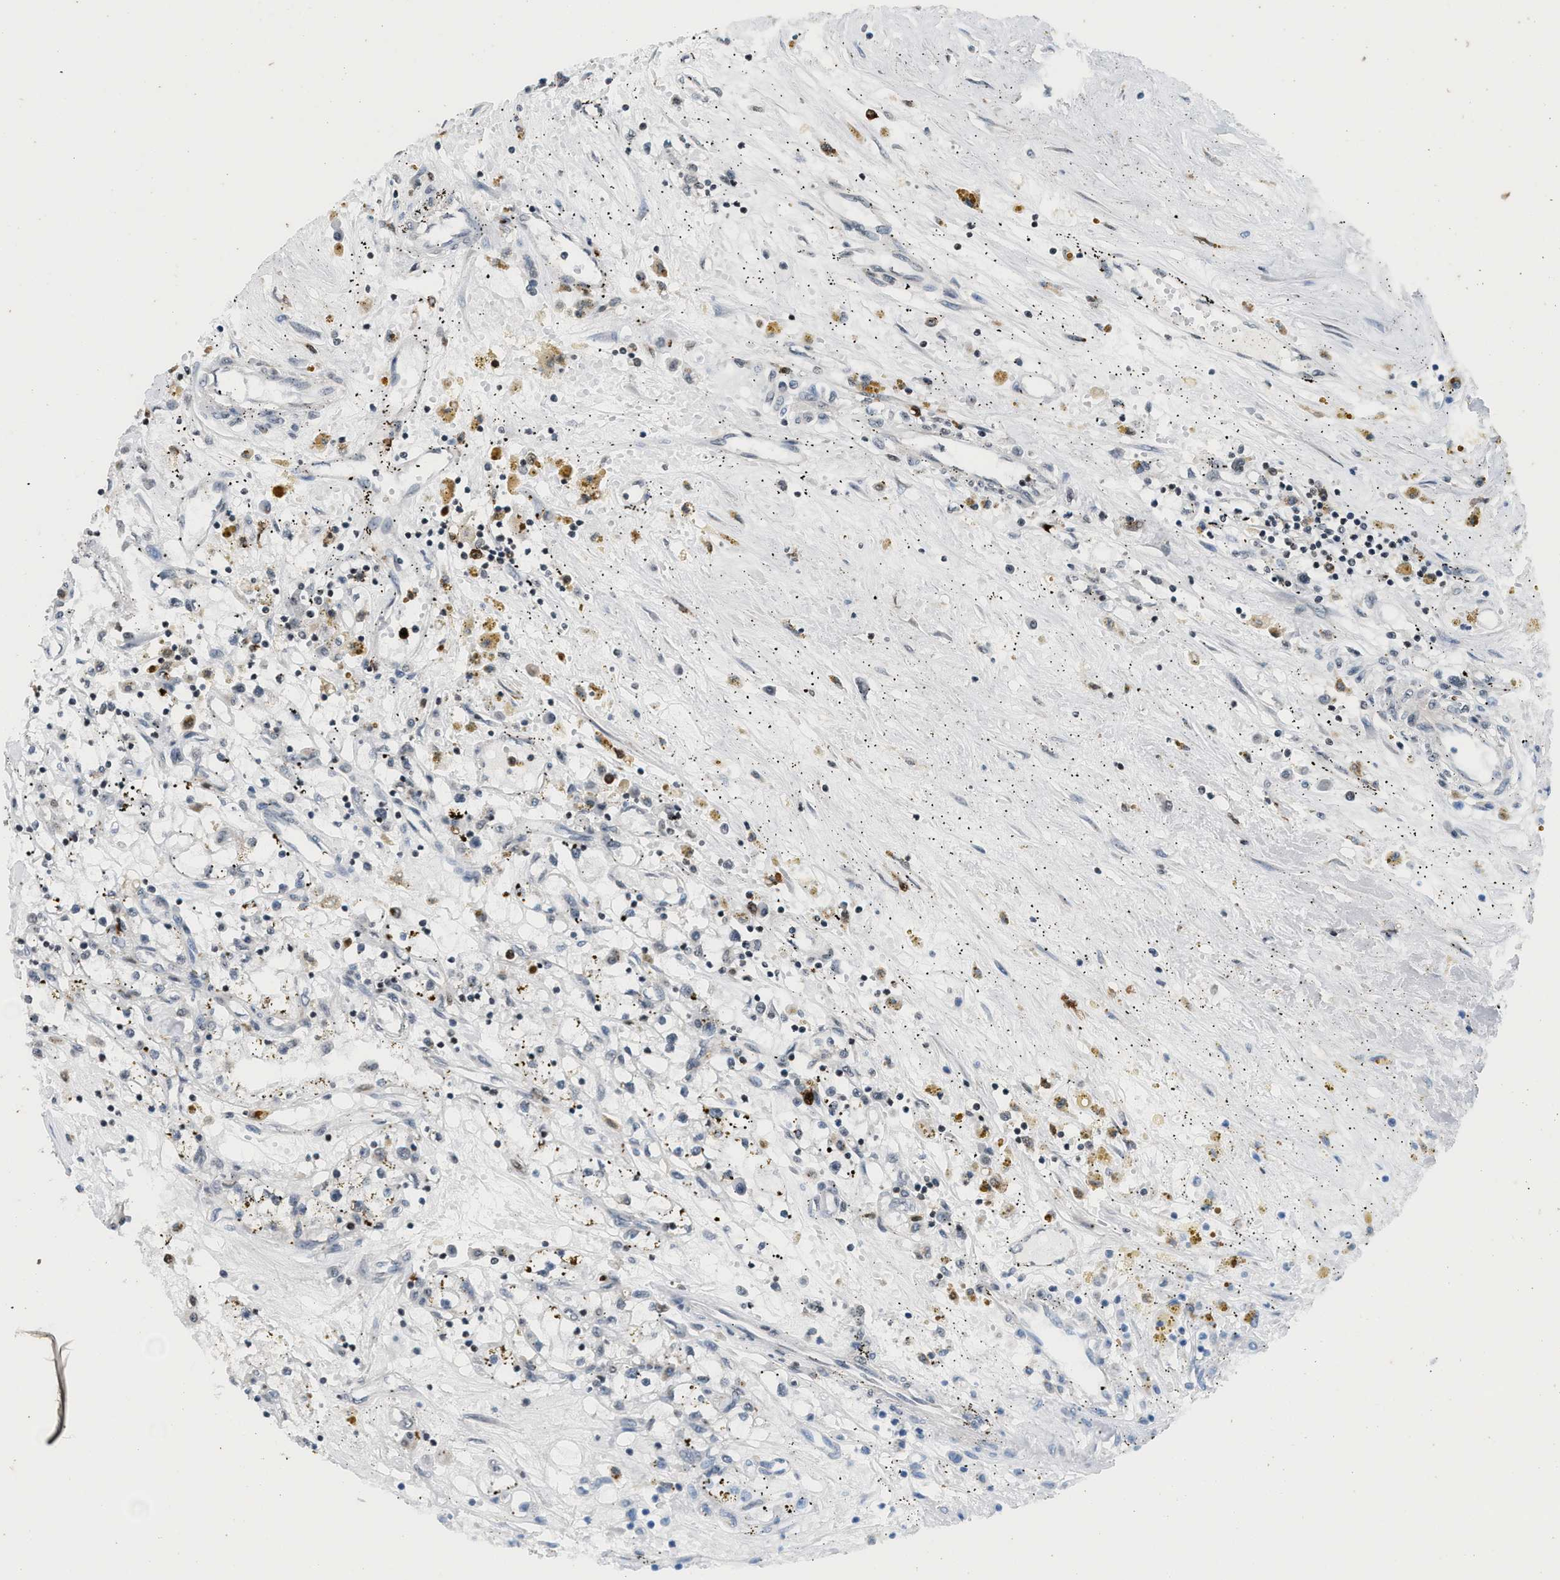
{"staining": {"intensity": "negative", "quantity": "none", "location": "none"}, "tissue": "renal cancer", "cell_type": "Tumor cells", "image_type": "cancer", "snomed": [{"axis": "morphology", "description": "Adenocarcinoma, NOS"}, {"axis": "topography", "description": "Kidney"}], "caption": "An image of adenocarcinoma (renal) stained for a protein reveals no brown staining in tumor cells.", "gene": "PRUNE2", "patient": {"sex": "male", "age": 56}}